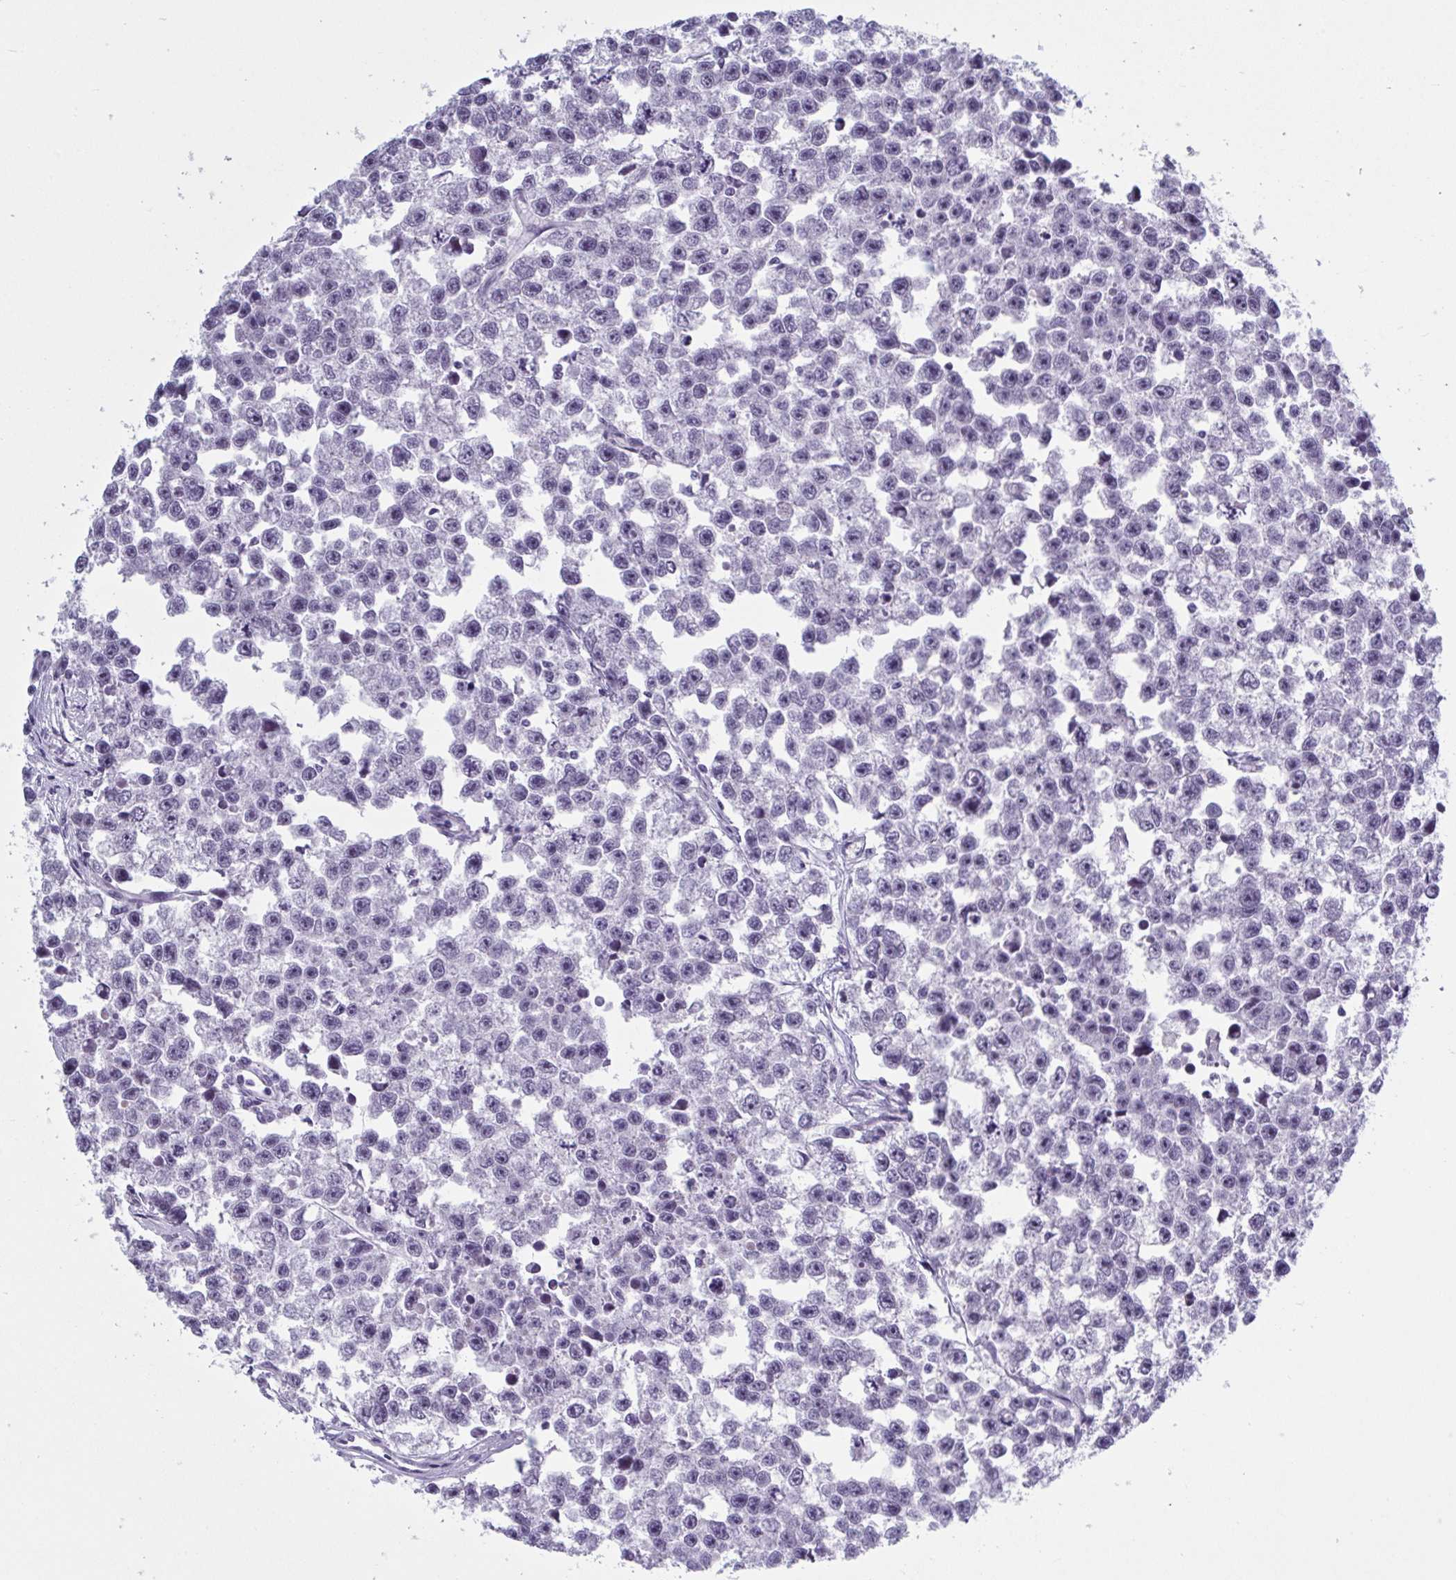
{"staining": {"intensity": "negative", "quantity": "none", "location": "none"}, "tissue": "testis cancer", "cell_type": "Tumor cells", "image_type": "cancer", "snomed": [{"axis": "morphology", "description": "Seminoma, NOS"}, {"axis": "topography", "description": "Testis"}], "caption": "The image displays no staining of tumor cells in testis cancer (seminoma).", "gene": "HSD11B2", "patient": {"sex": "male", "age": 26}}